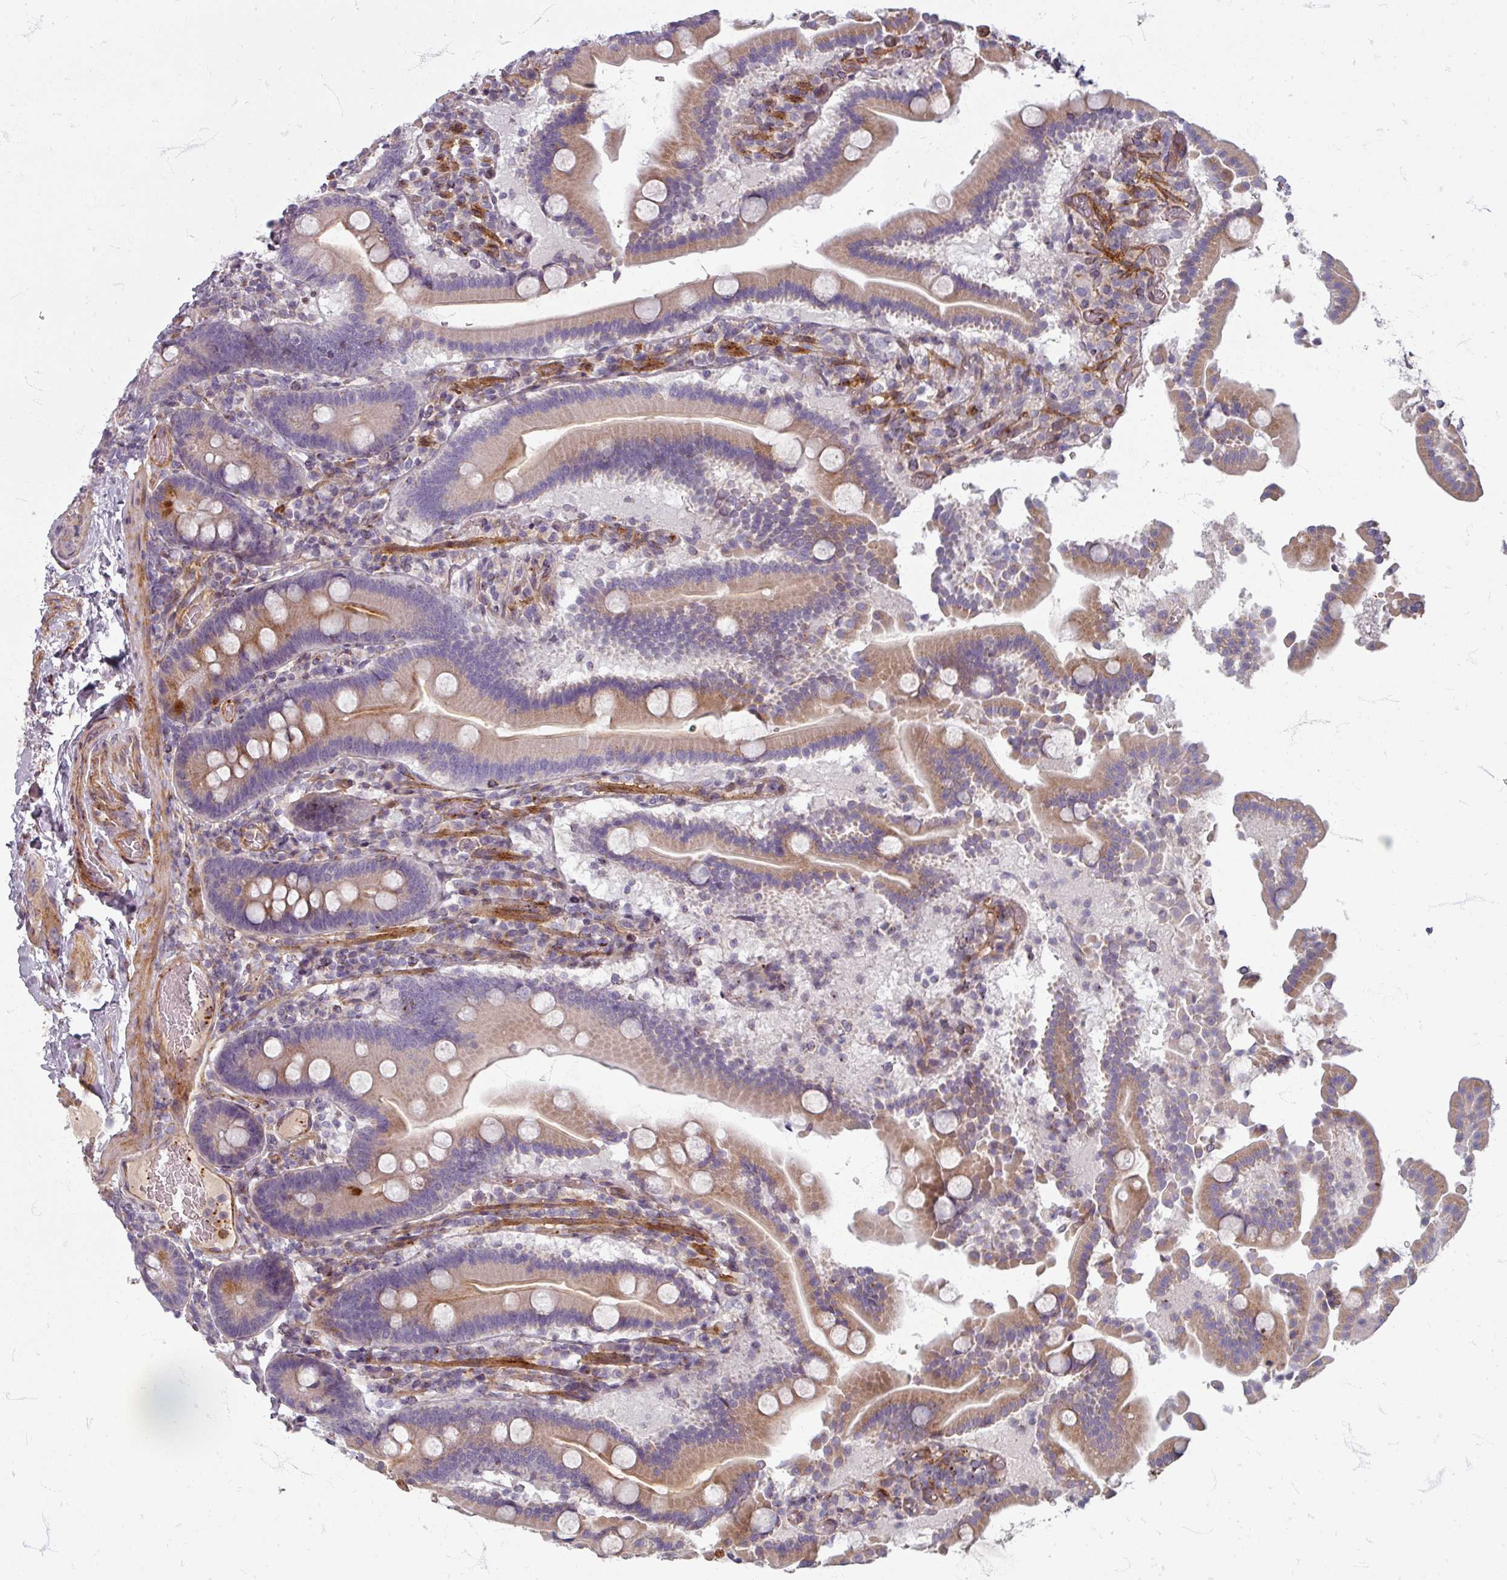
{"staining": {"intensity": "moderate", "quantity": "25%-75%", "location": "cytoplasmic/membranous"}, "tissue": "duodenum", "cell_type": "Glandular cells", "image_type": "normal", "snomed": [{"axis": "morphology", "description": "Normal tissue, NOS"}, {"axis": "topography", "description": "Duodenum"}], "caption": "Immunohistochemistry image of benign duodenum: human duodenum stained using IHC demonstrates medium levels of moderate protein expression localized specifically in the cytoplasmic/membranous of glandular cells, appearing as a cytoplasmic/membranous brown color.", "gene": "GABARAPL1", "patient": {"sex": "male", "age": 55}}